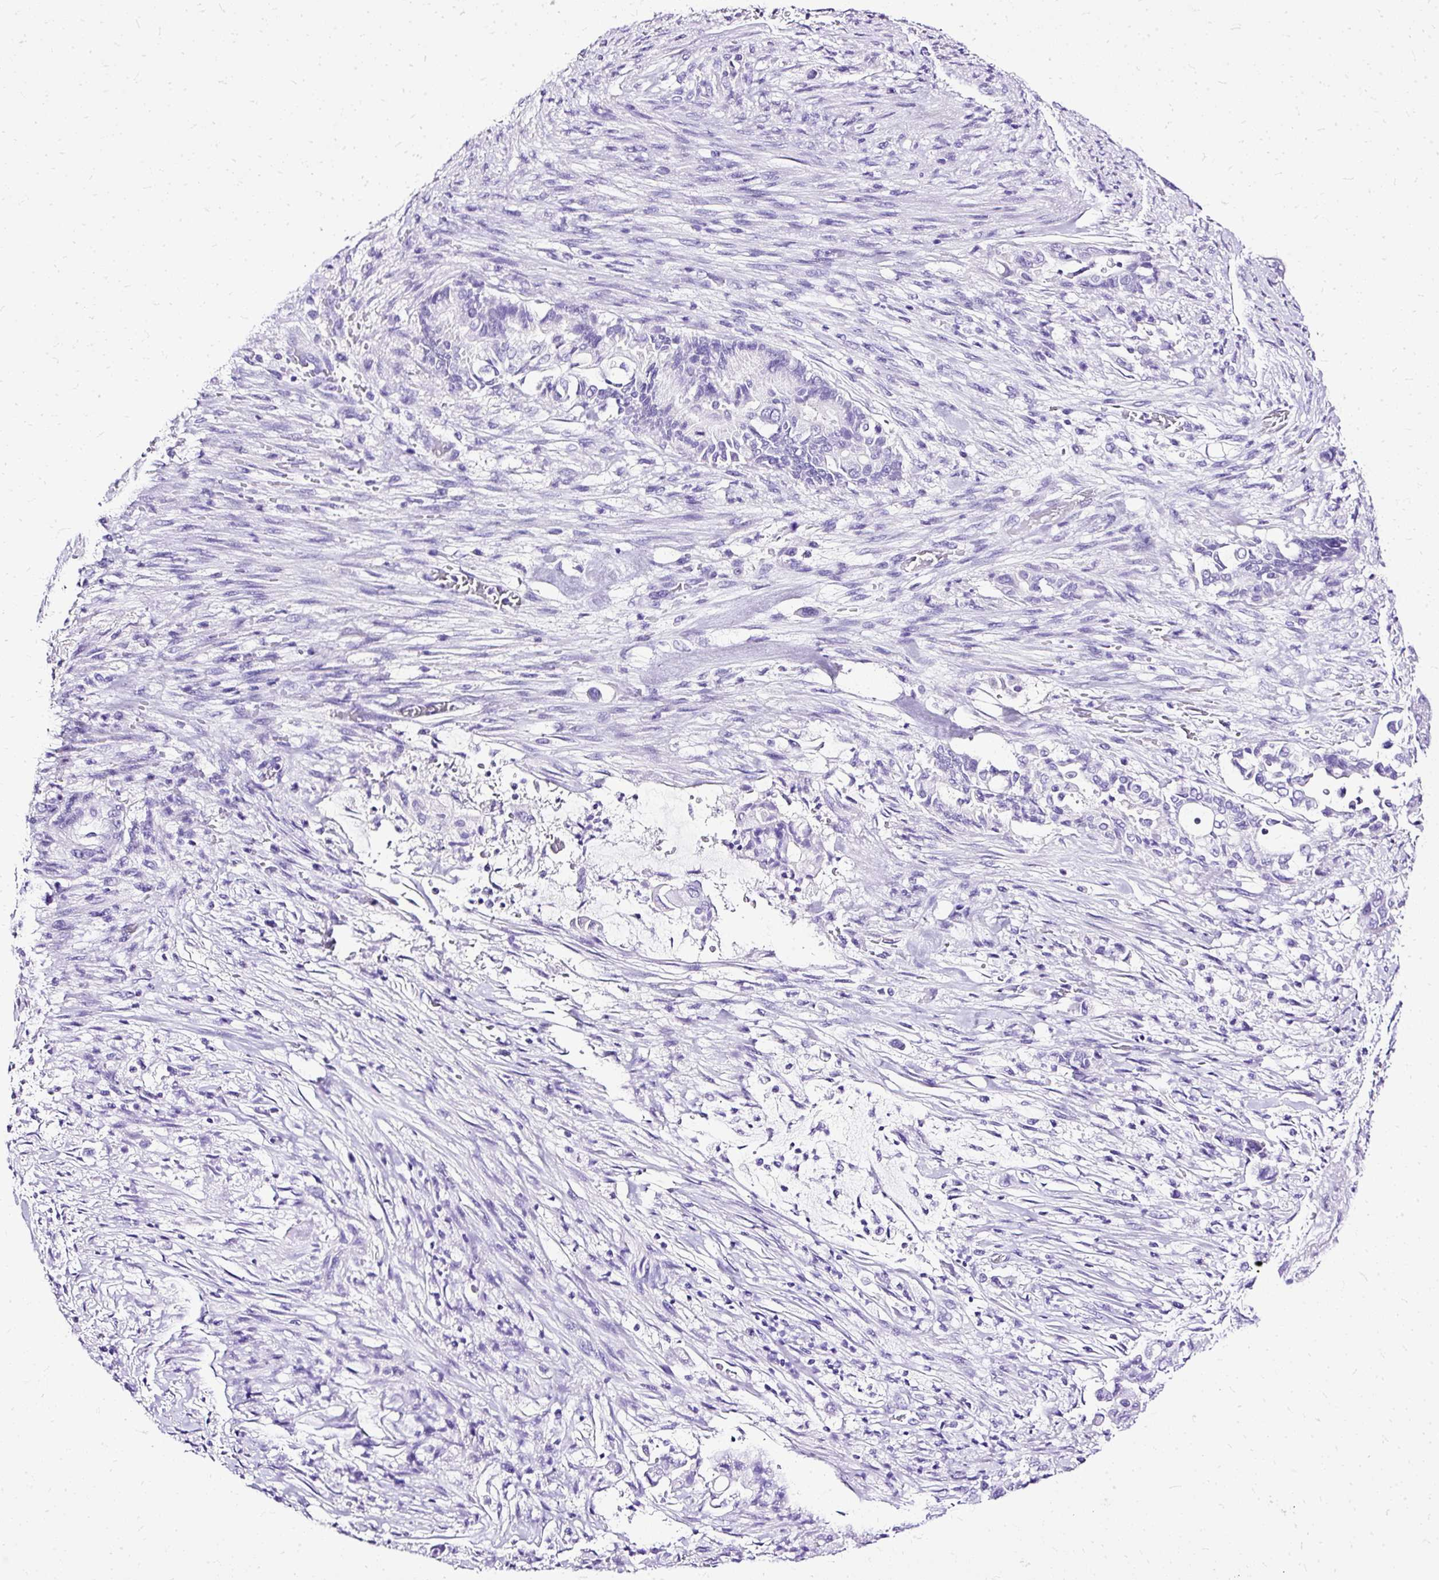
{"staining": {"intensity": "negative", "quantity": "none", "location": "none"}, "tissue": "pancreatic cancer", "cell_type": "Tumor cells", "image_type": "cancer", "snomed": [{"axis": "morphology", "description": "Adenocarcinoma, NOS"}, {"axis": "topography", "description": "Pancreas"}], "caption": "The histopathology image reveals no significant staining in tumor cells of pancreatic cancer (adenocarcinoma).", "gene": "SLC8A2", "patient": {"sex": "male", "age": 68}}